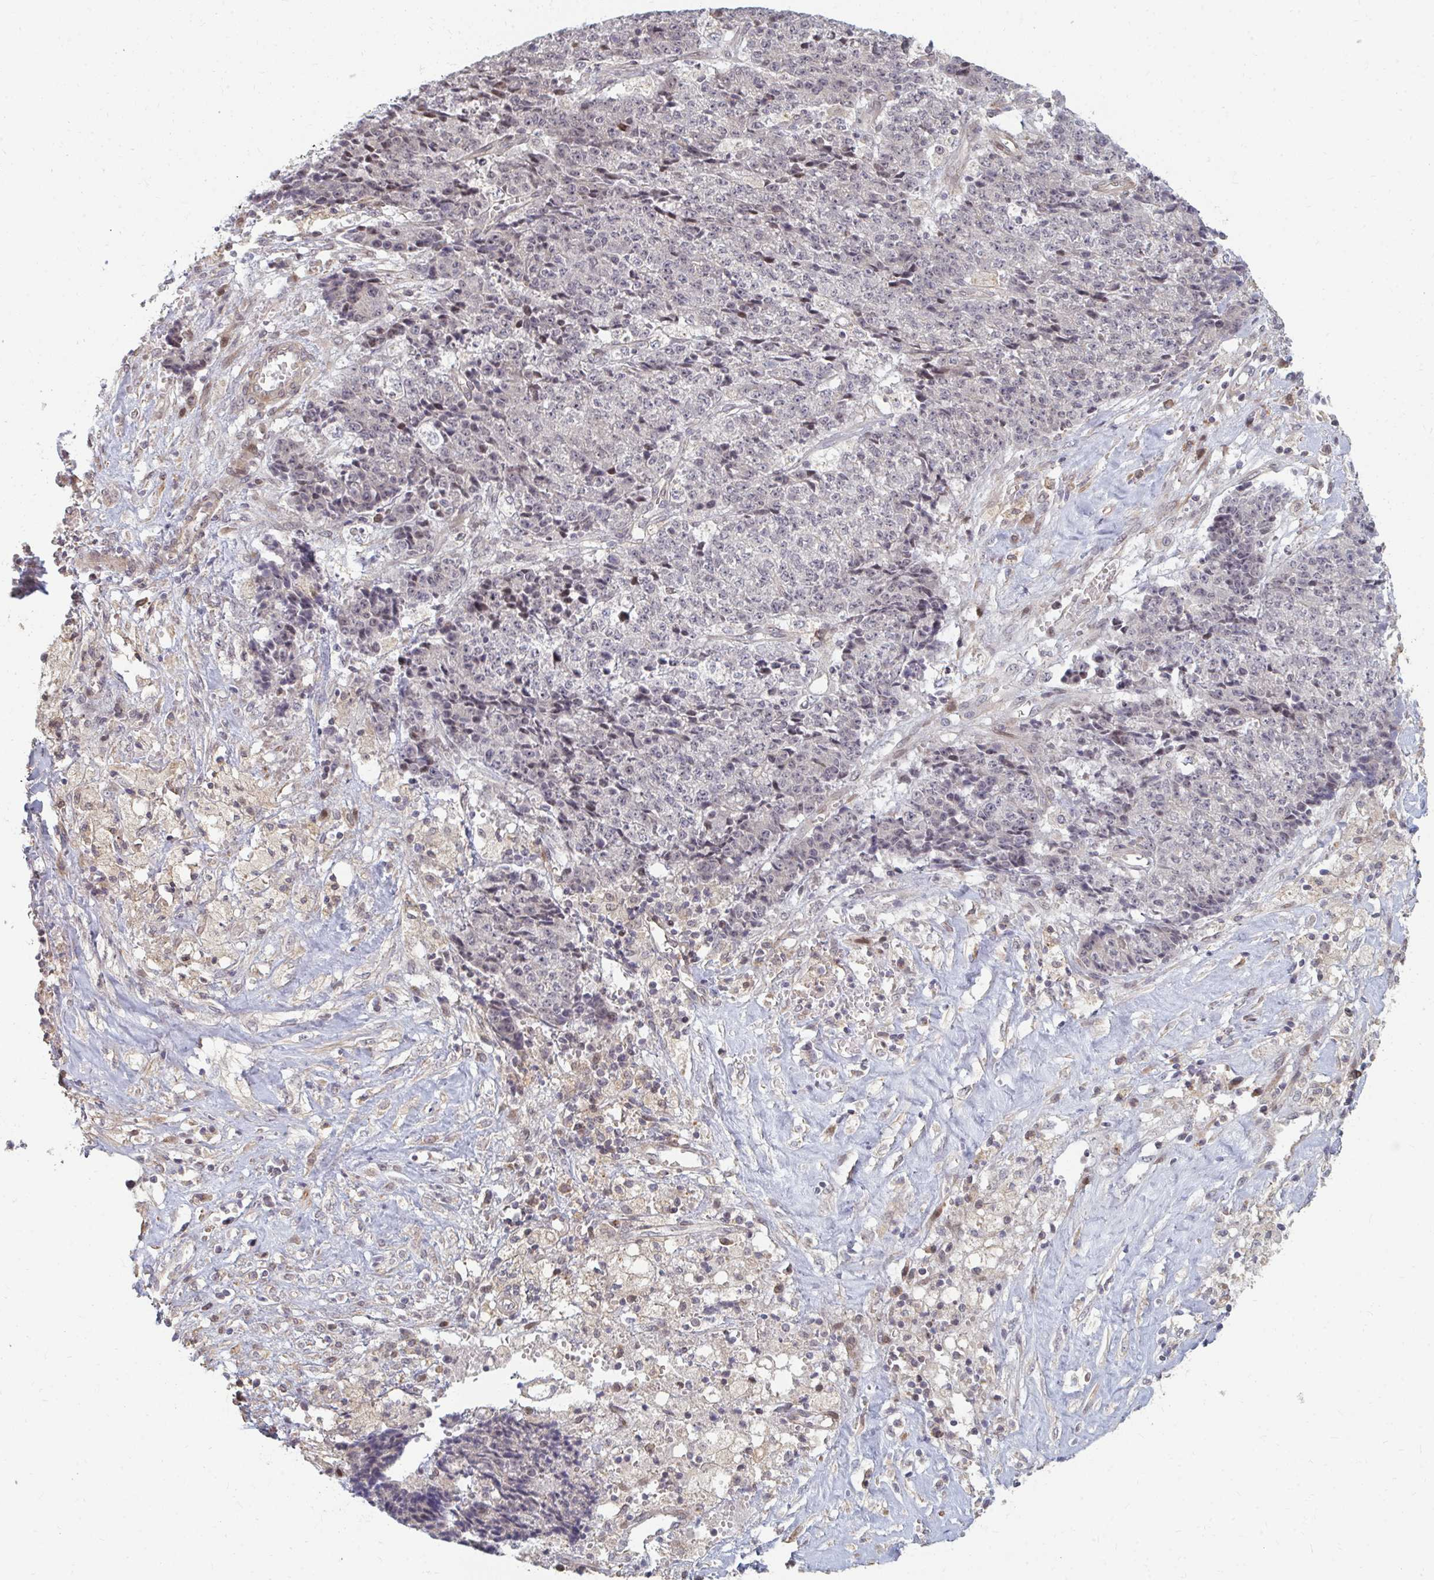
{"staining": {"intensity": "negative", "quantity": "none", "location": "none"}, "tissue": "ovarian cancer", "cell_type": "Tumor cells", "image_type": "cancer", "snomed": [{"axis": "morphology", "description": "Carcinoma, endometroid"}, {"axis": "topography", "description": "Ovary"}], "caption": "IHC histopathology image of neoplastic tissue: ovarian cancer stained with DAB displays no significant protein staining in tumor cells.", "gene": "ZNF285", "patient": {"sex": "female", "age": 42}}